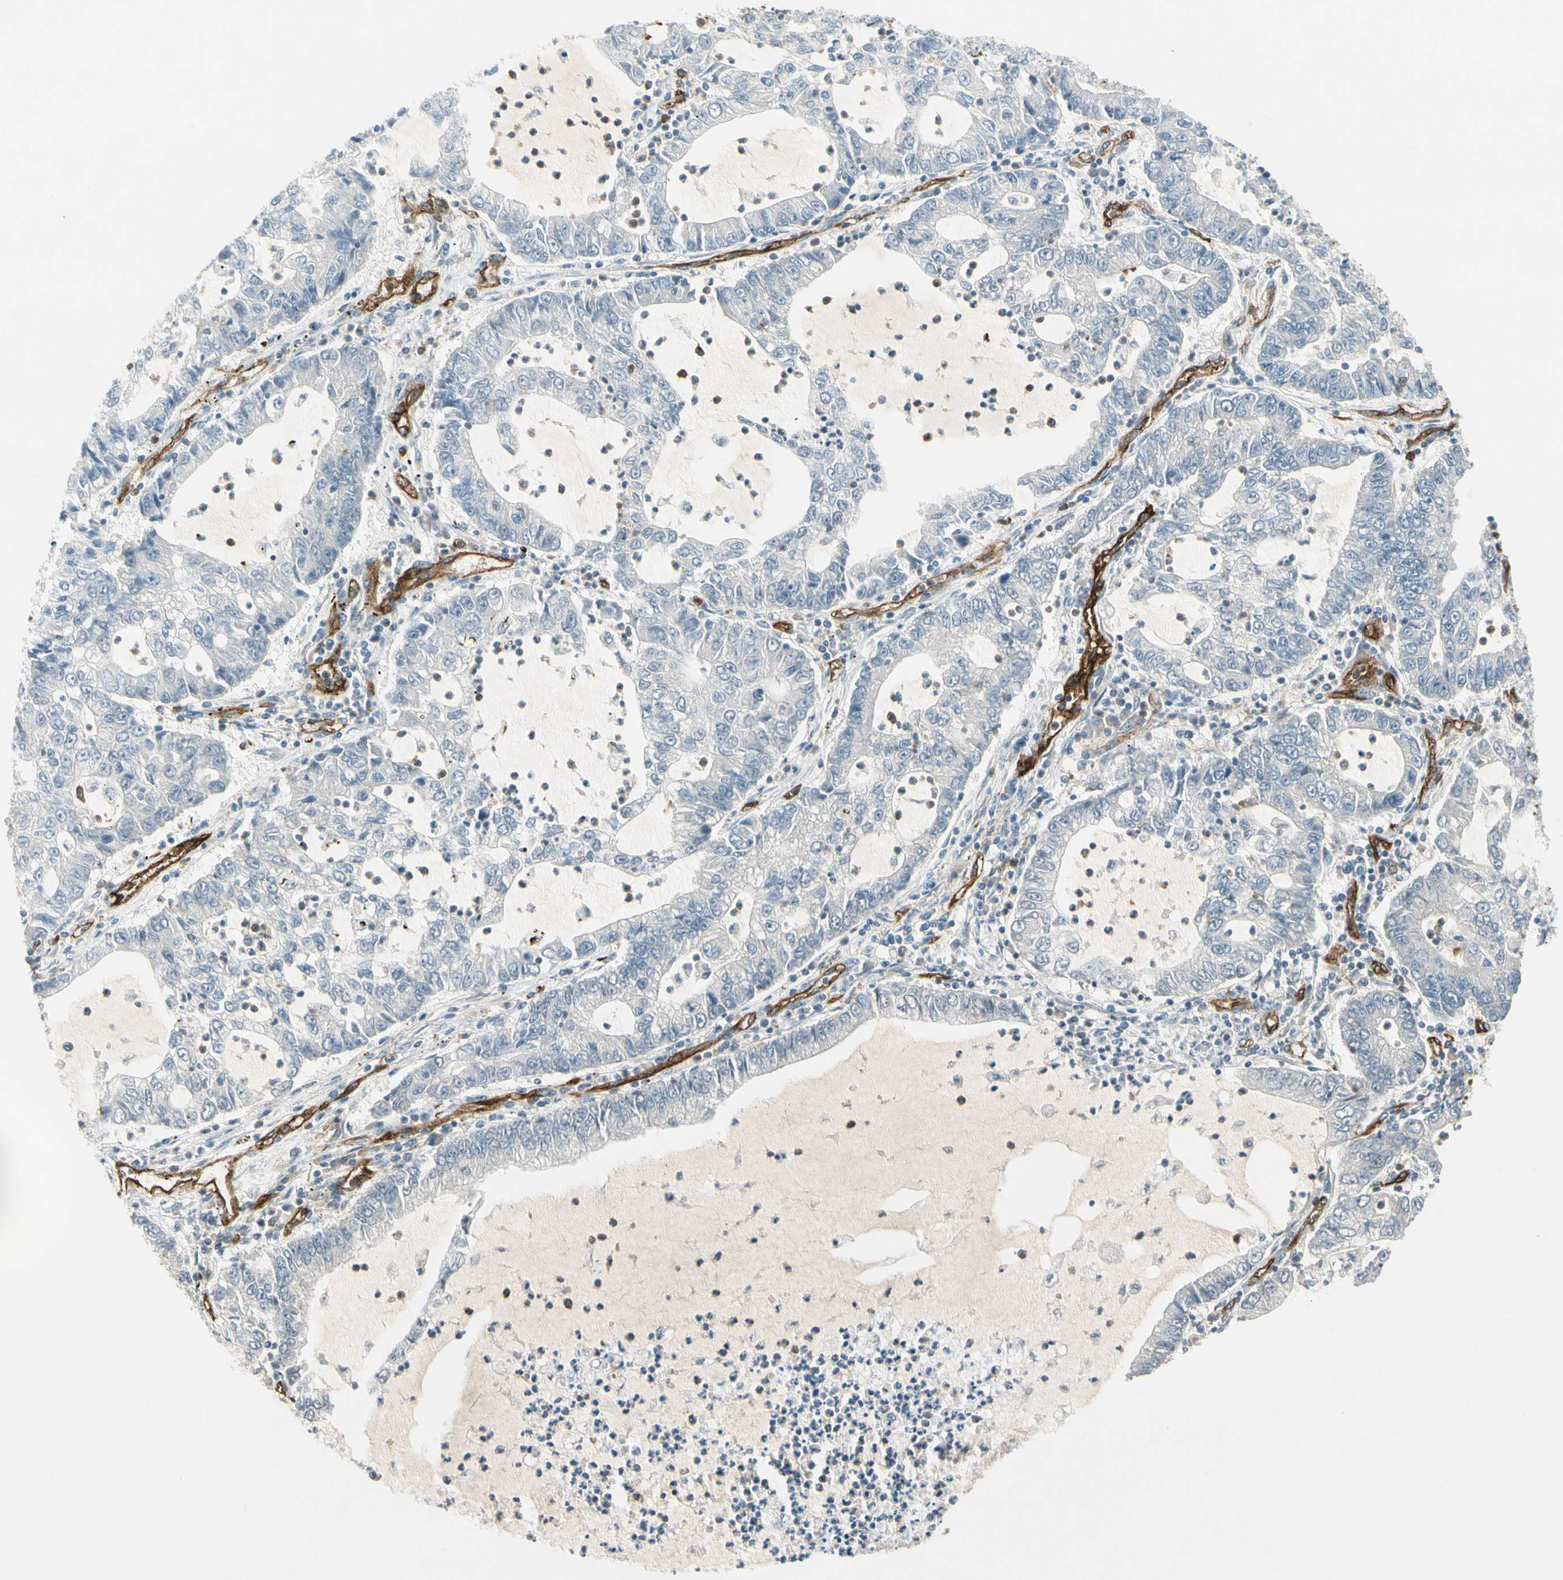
{"staining": {"intensity": "negative", "quantity": "none", "location": "none"}, "tissue": "lung cancer", "cell_type": "Tumor cells", "image_type": "cancer", "snomed": [{"axis": "morphology", "description": "Adenocarcinoma, NOS"}, {"axis": "topography", "description": "Lung"}], "caption": "Immunohistochemical staining of human lung cancer (adenocarcinoma) shows no significant positivity in tumor cells.", "gene": "CD93", "patient": {"sex": "female", "age": 51}}